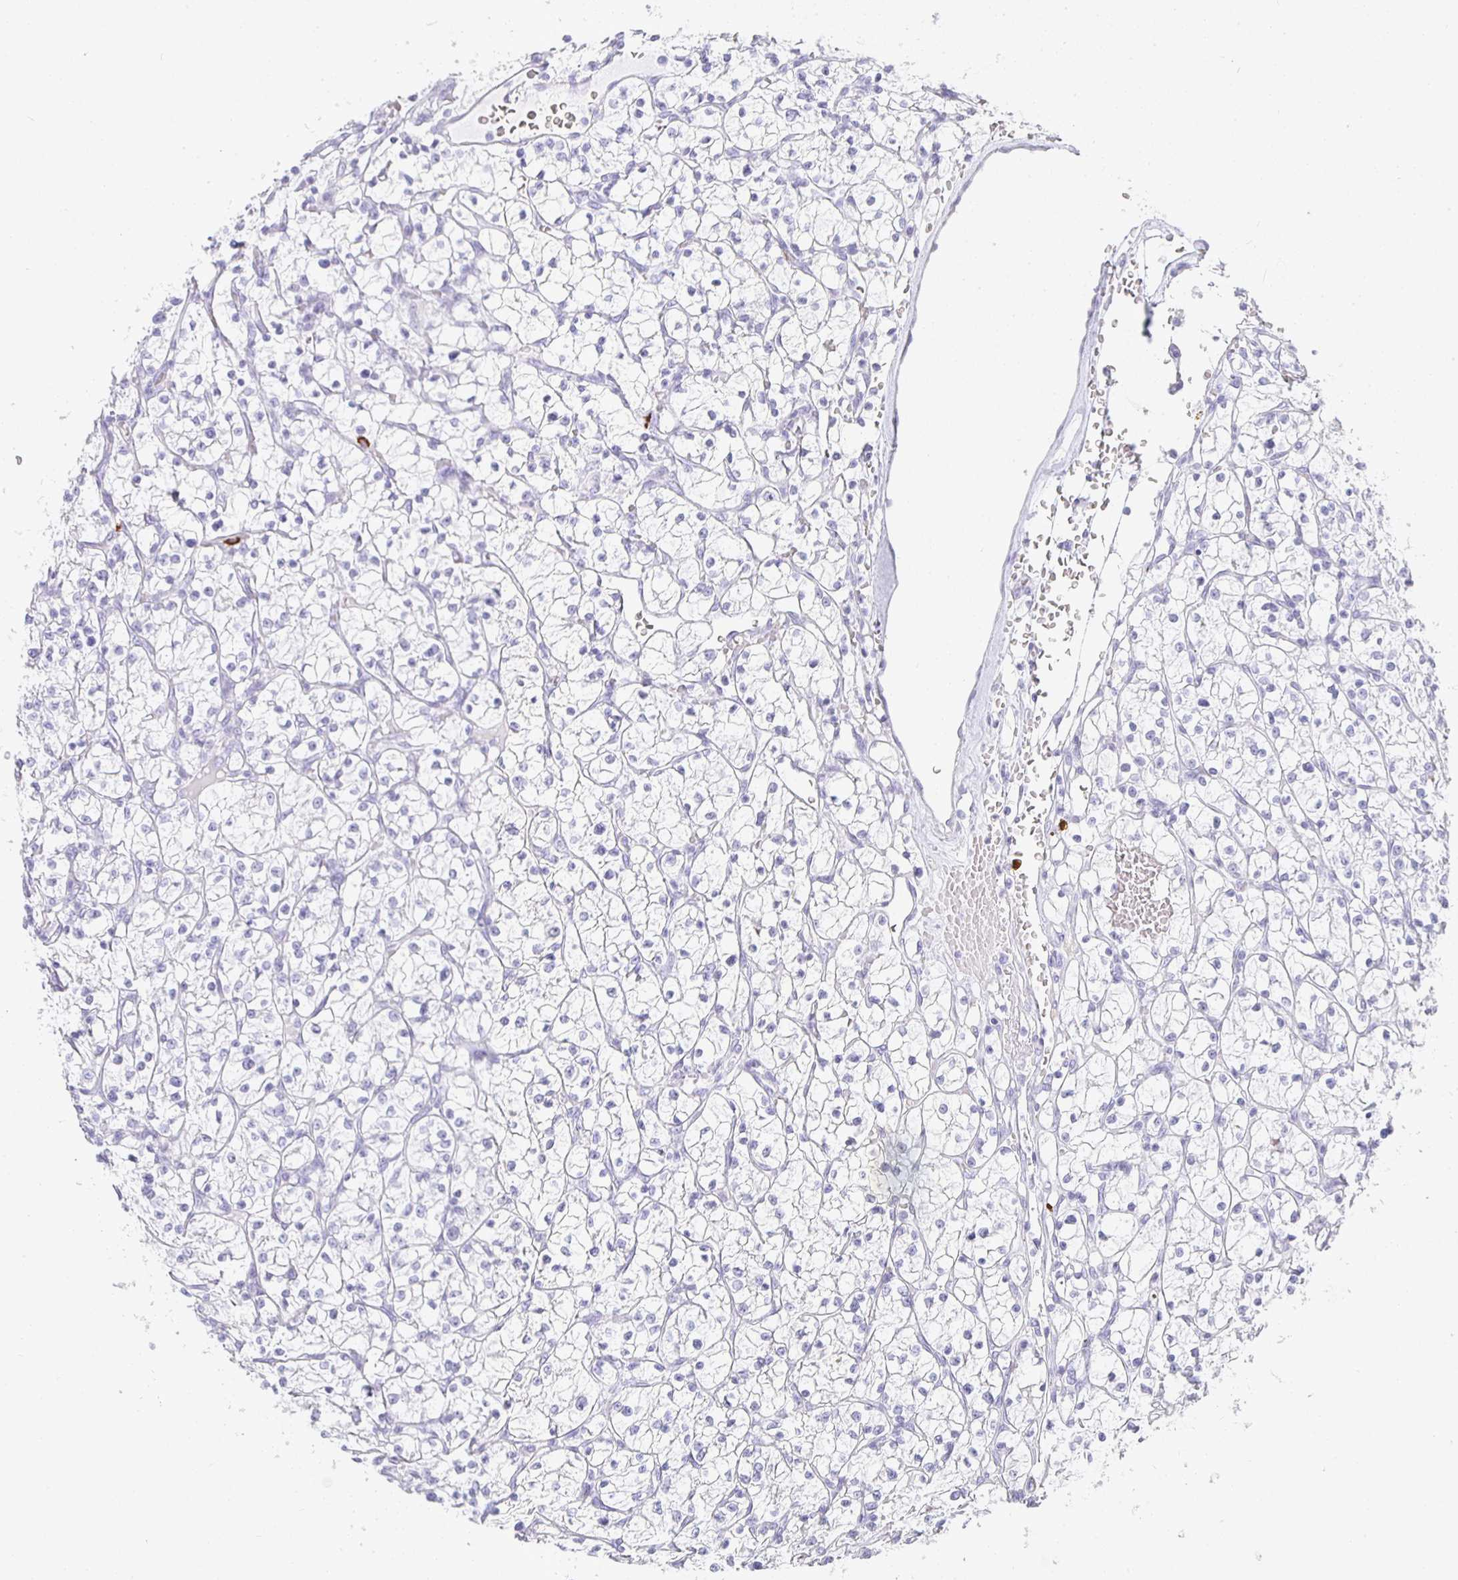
{"staining": {"intensity": "negative", "quantity": "none", "location": "none"}, "tissue": "renal cancer", "cell_type": "Tumor cells", "image_type": "cancer", "snomed": [{"axis": "morphology", "description": "Adenocarcinoma, NOS"}, {"axis": "topography", "description": "Kidney"}], "caption": "Protein analysis of renal cancer displays no significant expression in tumor cells. (DAB IHC with hematoxylin counter stain).", "gene": "TPSD1", "patient": {"sex": "female", "age": 64}}